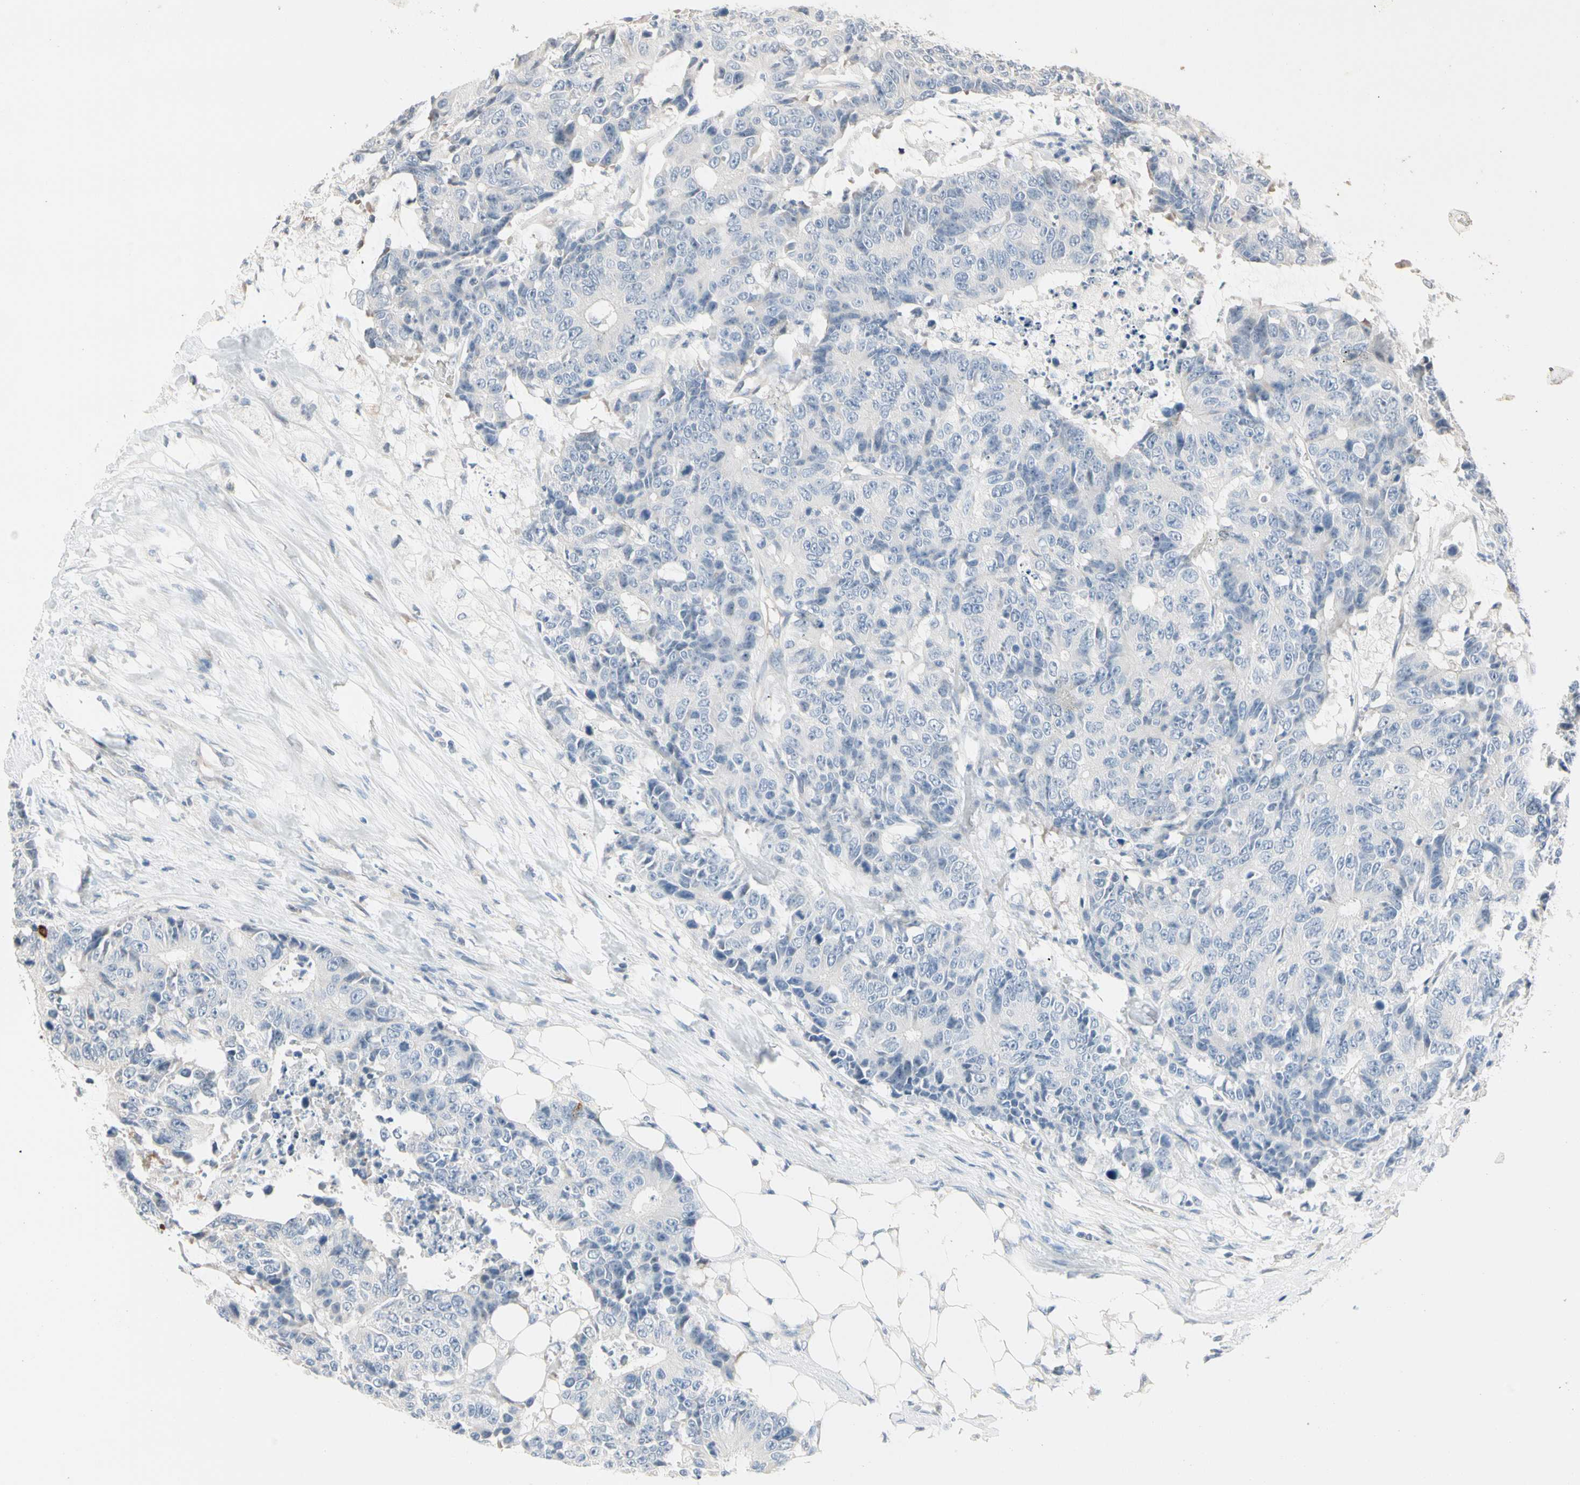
{"staining": {"intensity": "negative", "quantity": "none", "location": "none"}, "tissue": "colorectal cancer", "cell_type": "Tumor cells", "image_type": "cancer", "snomed": [{"axis": "morphology", "description": "Adenocarcinoma, NOS"}, {"axis": "topography", "description": "Colon"}], "caption": "This is an immunohistochemistry (IHC) histopathology image of colorectal adenocarcinoma. There is no positivity in tumor cells.", "gene": "STK40", "patient": {"sex": "female", "age": 86}}